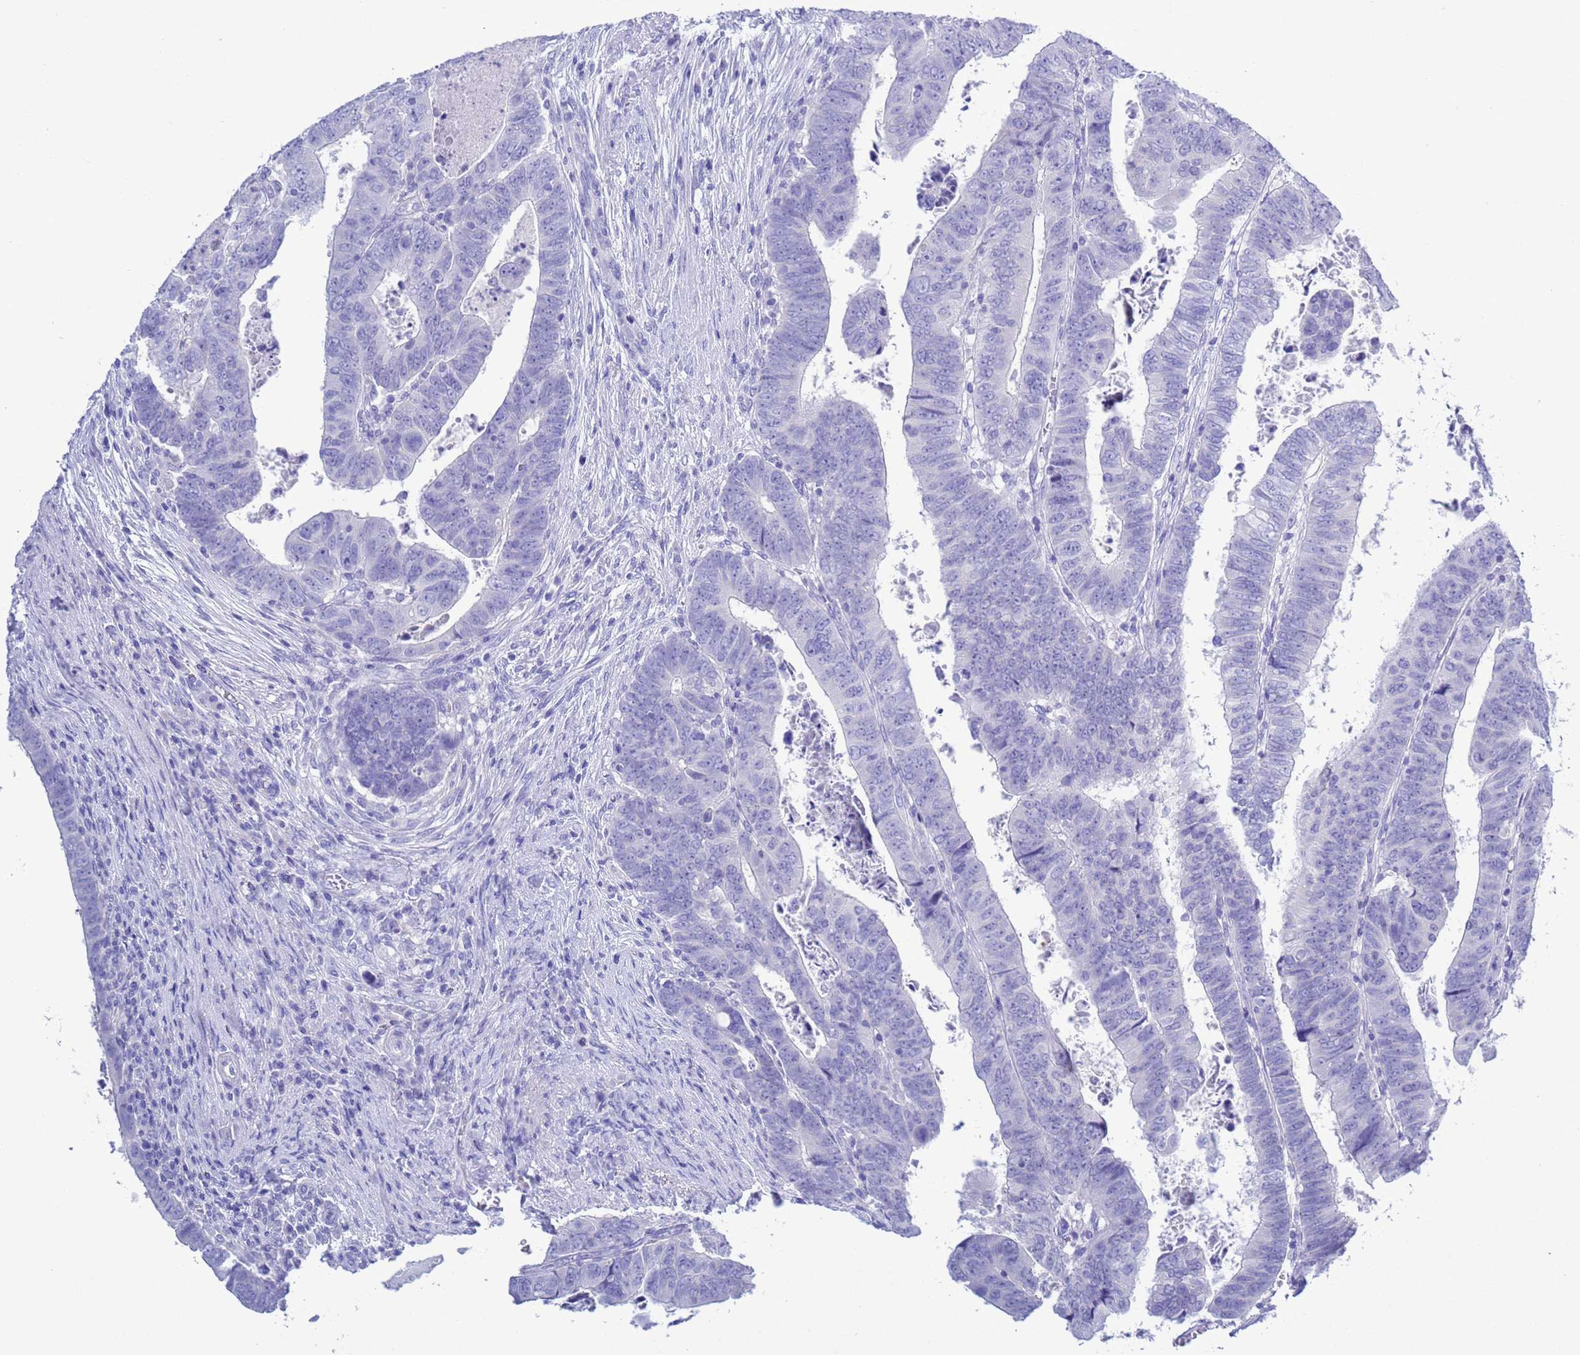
{"staining": {"intensity": "negative", "quantity": "none", "location": "none"}, "tissue": "colorectal cancer", "cell_type": "Tumor cells", "image_type": "cancer", "snomed": [{"axis": "morphology", "description": "Normal tissue, NOS"}, {"axis": "morphology", "description": "Adenocarcinoma, NOS"}, {"axis": "topography", "description": "Rectum"}], "caption": "DAB immunohistochemical staining of colorectal cancer shows no significant positivity in tumor cells. The staining is performed using DAB (3,3'-diaminobenzidine) brown chromogen with nuclei counter-stained in using hematoxylin.", "gene": "GSTM1", "patient": {"sex": "female", "age": 65}}